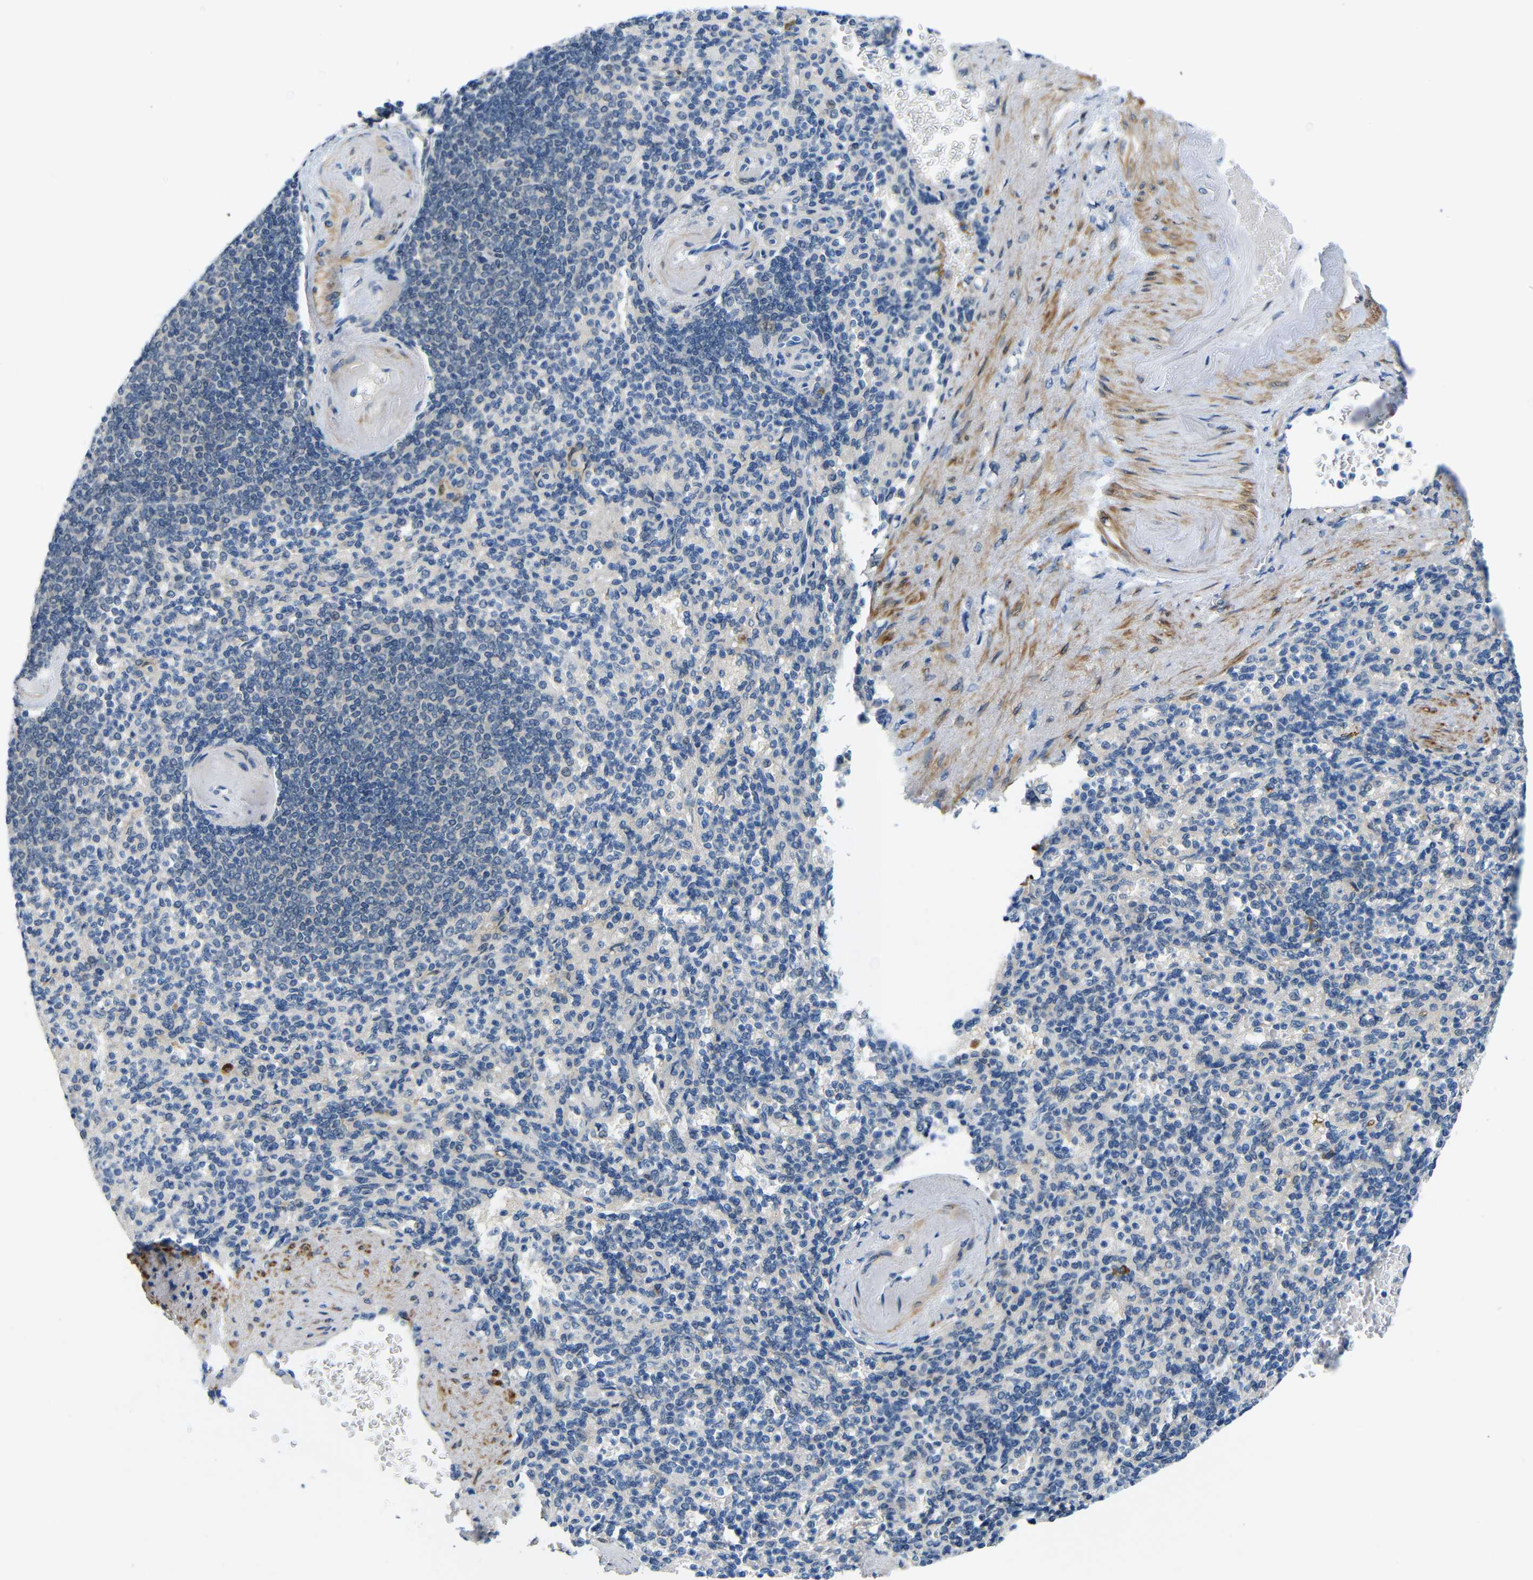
{"staining": {"intensity": "negative", "quantity": "none", "location": "none"}, "tissue": "spleen", "cell_type": "Cells in red pulp", "image_type": "normal", "snomed": [{"axis": "morphology", "description": "Normal tissue, NOS"}, {"axis": "topography", "description": "Spleen"}], "caption": "Cells in red pulp are negative for protein expression in benign human spleen. The staining was performed using DAB to visualize the protein expression in brown, while the nuclei were stained in blue with hematoxylin (Magnification: 20x).", "gene": "NEGR1", "patient": {"sex": "female", "age": 74}}